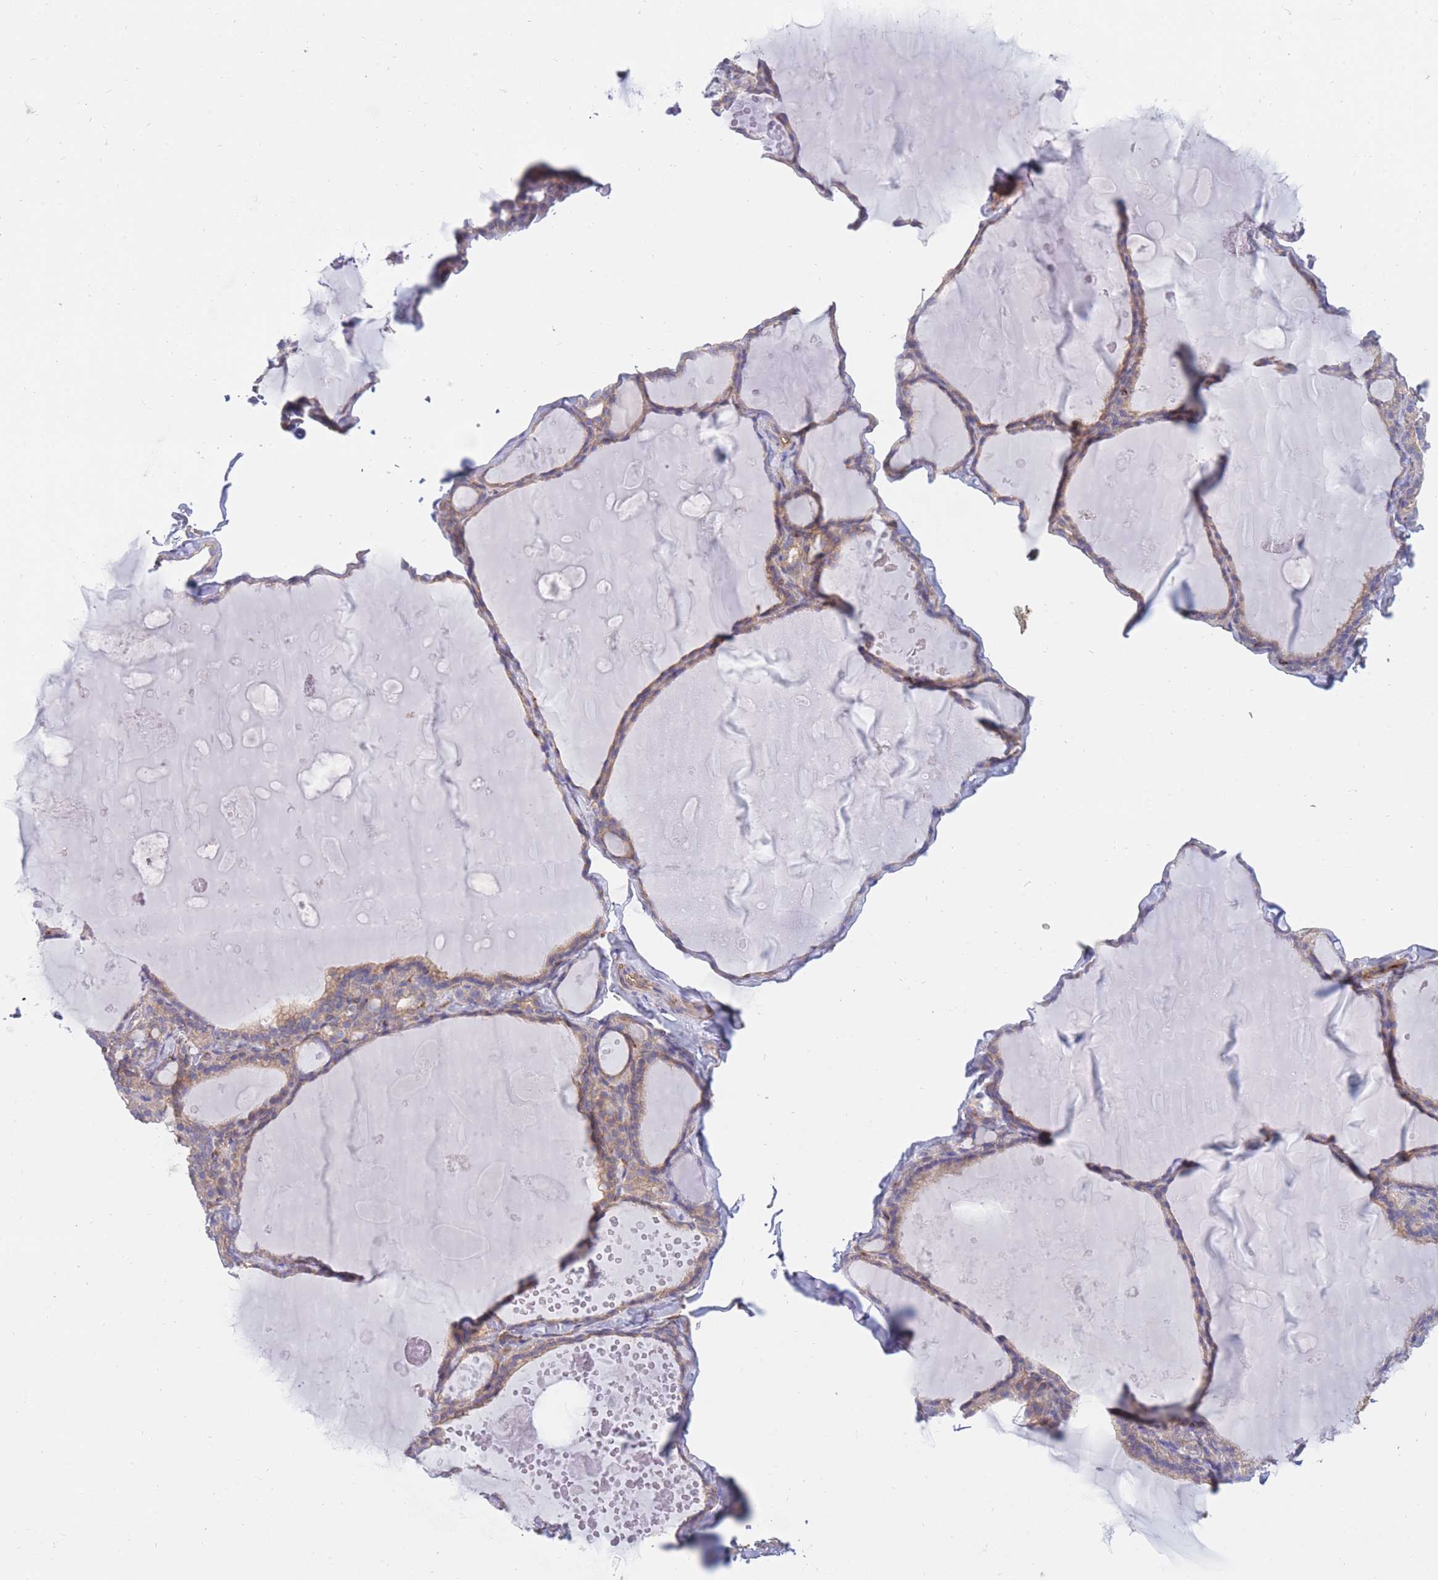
{"staining": {"intensity": "weak", "quantity": ">75%", "location": "cytoplasmic/membranous"}, "tissue": "thyroid gland", "cell_type": "Glandular cells", "image_type": "normal", "snomed": [{"axis": "morphology", "description": "Normal tissue, NOS"}, {"axis": "topography", "description": "Thyroid gland"}], "caption": "Immunohistochemistry (IHC) photomicrograph of normal thyroid gland stained for a protein (brown), which displays low levels of weak cytoplasmic/membranous positivity in approximately >75% of glandular cells.", "gene": "REM1", "patient": {"sex": "male", "age": 56}}